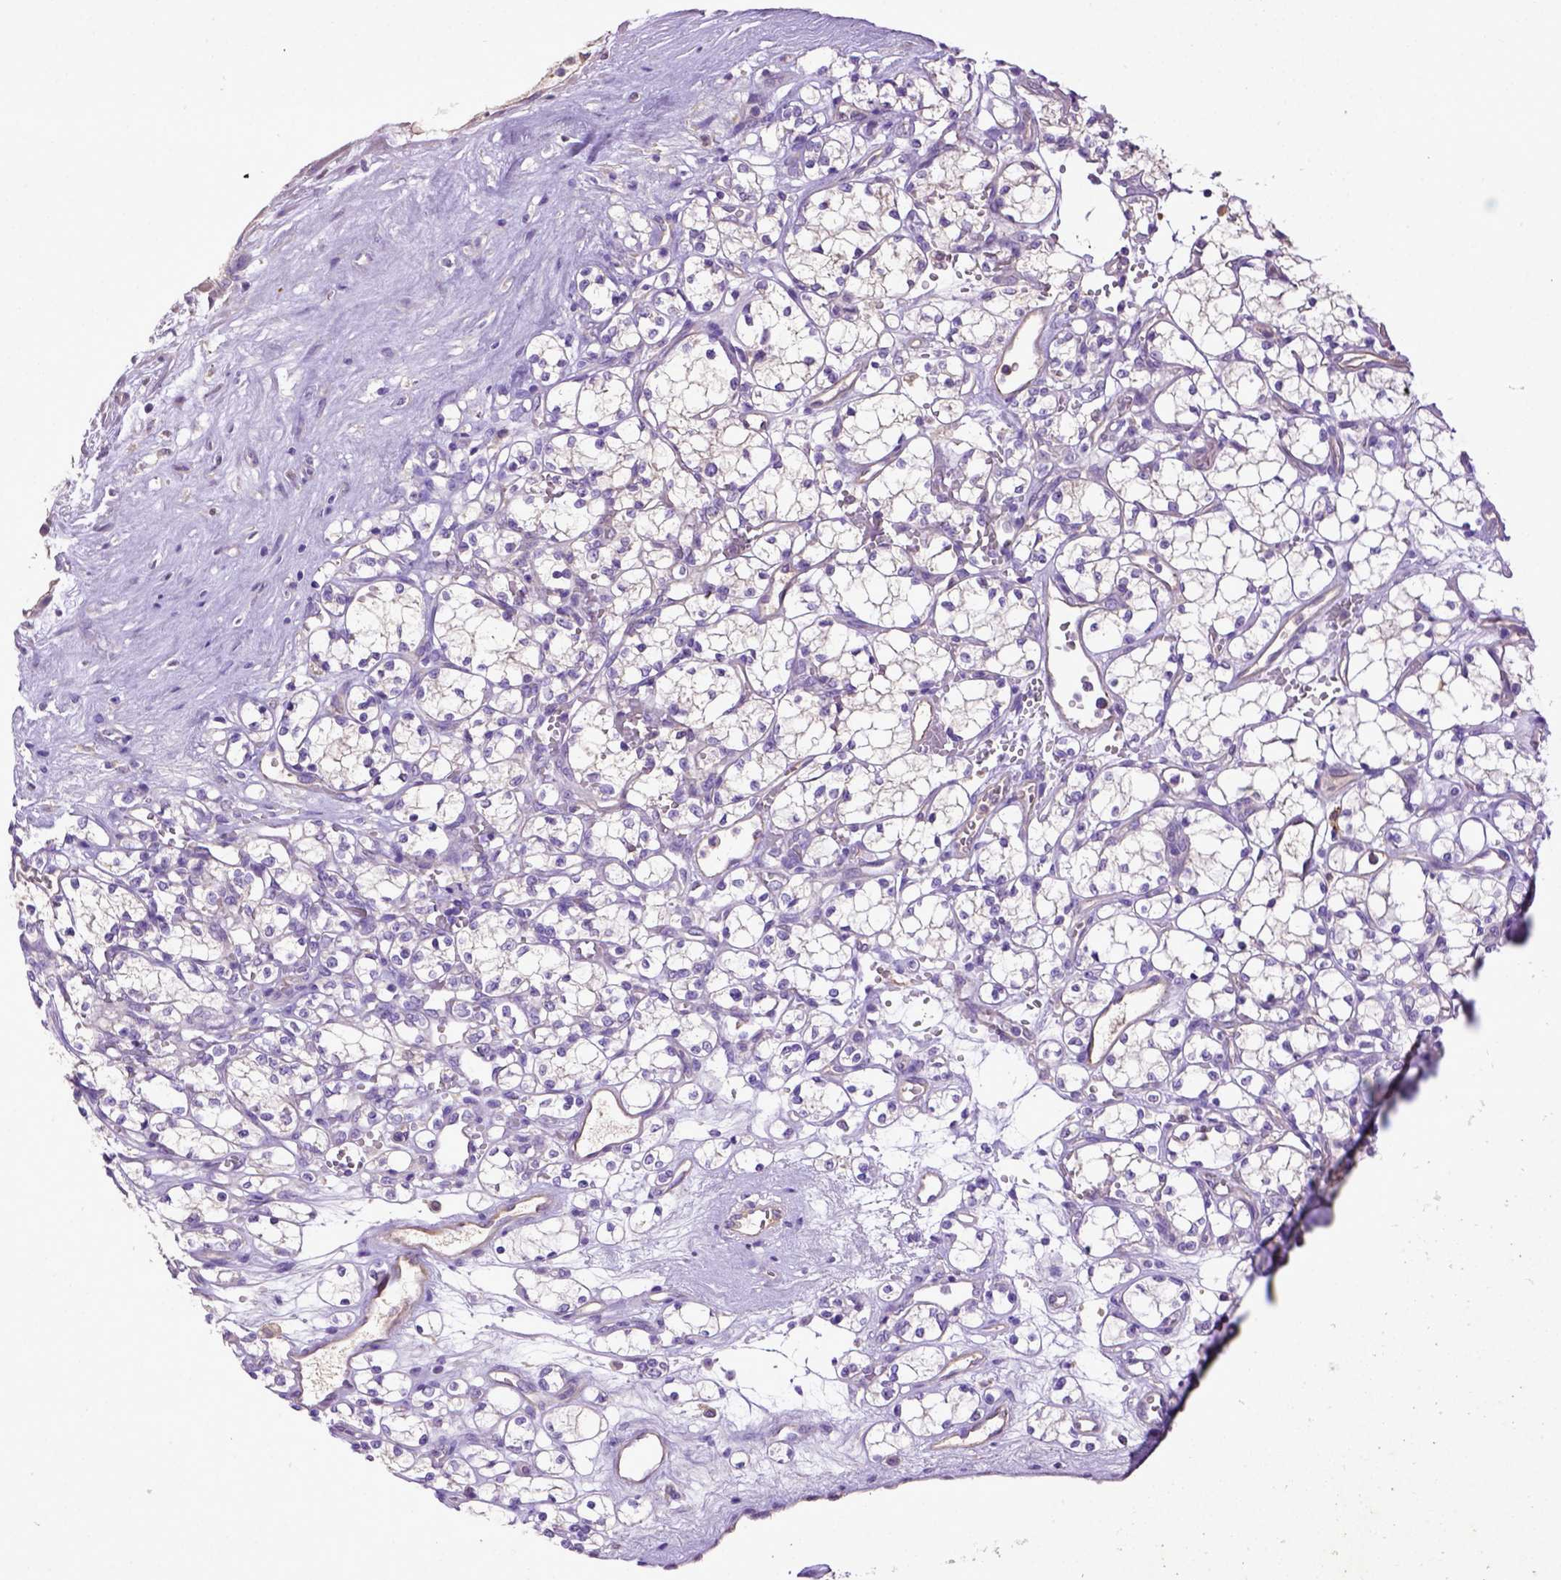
{"staining": {"intensity": "negative", "quantity": "none", "location": "none"}, "tissue": "renal cancer", "cell_type": "Tumor cells", "image_type": "cancer", "snomed": [{"axis": "morphology", "description": "Adenocarcinoma, NOS"}, {"axis": "topography", "description": "Kidney"}], "caption": "IHC micrograph of human renal cancer (adenocarcinoma) stained for a protein (brown), which demonstrates no staining in tumor cells.", "gene": "DEPDC1B", "patient": {"sex": "female", "age": 69}}